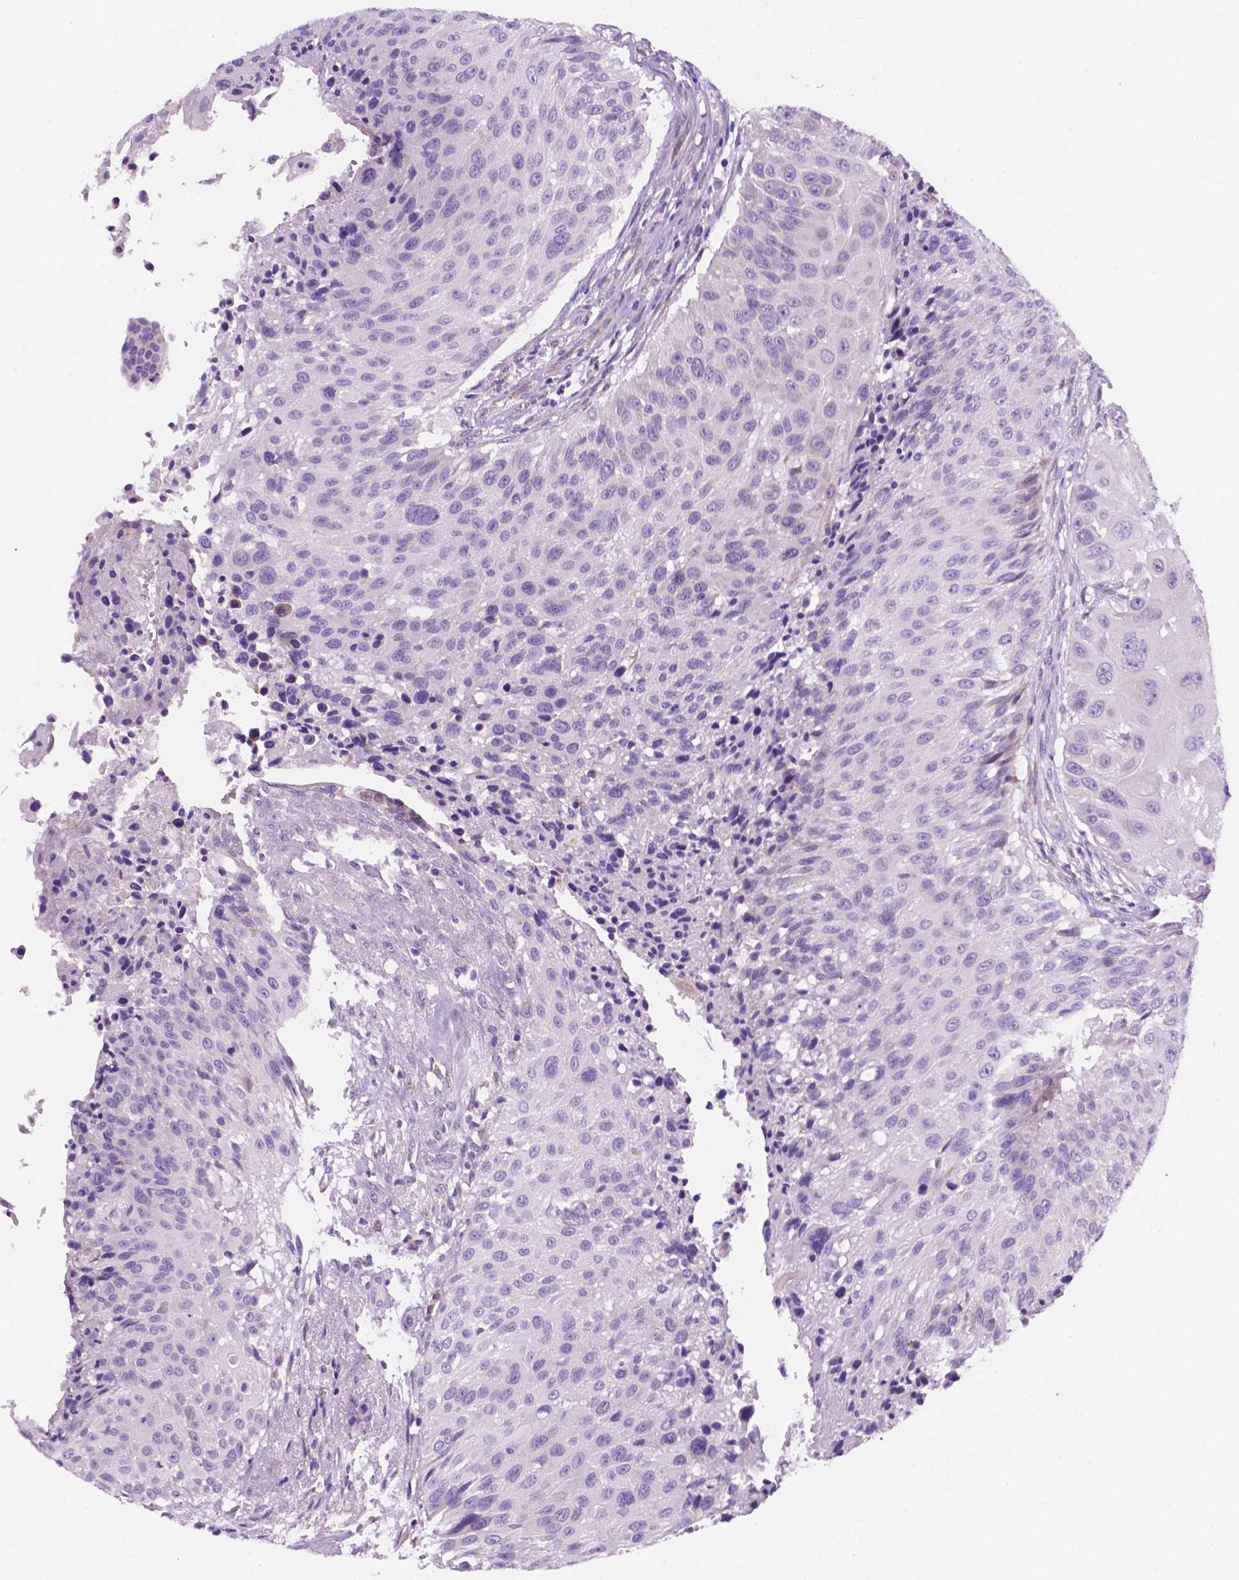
{"staining": {"intensity": "negative", "quantity": "none", "location": "none"}, "tissue": "urothelial cancer", "cell_type": "Tumor cells", "image_type": "cancer", "snomed": [{"axis": "morphology", "description": "Urothelial carcinoma, NOS"}, {"axis": "topography", "description": "Urinary bladder"}], "caption": "This is an immunohistochemistry histopathology image of human urothelial cancer. There is no staining in tumor cells.", "gene": "CEACAM7", "patient": {"sex": "male", "age": 55}}